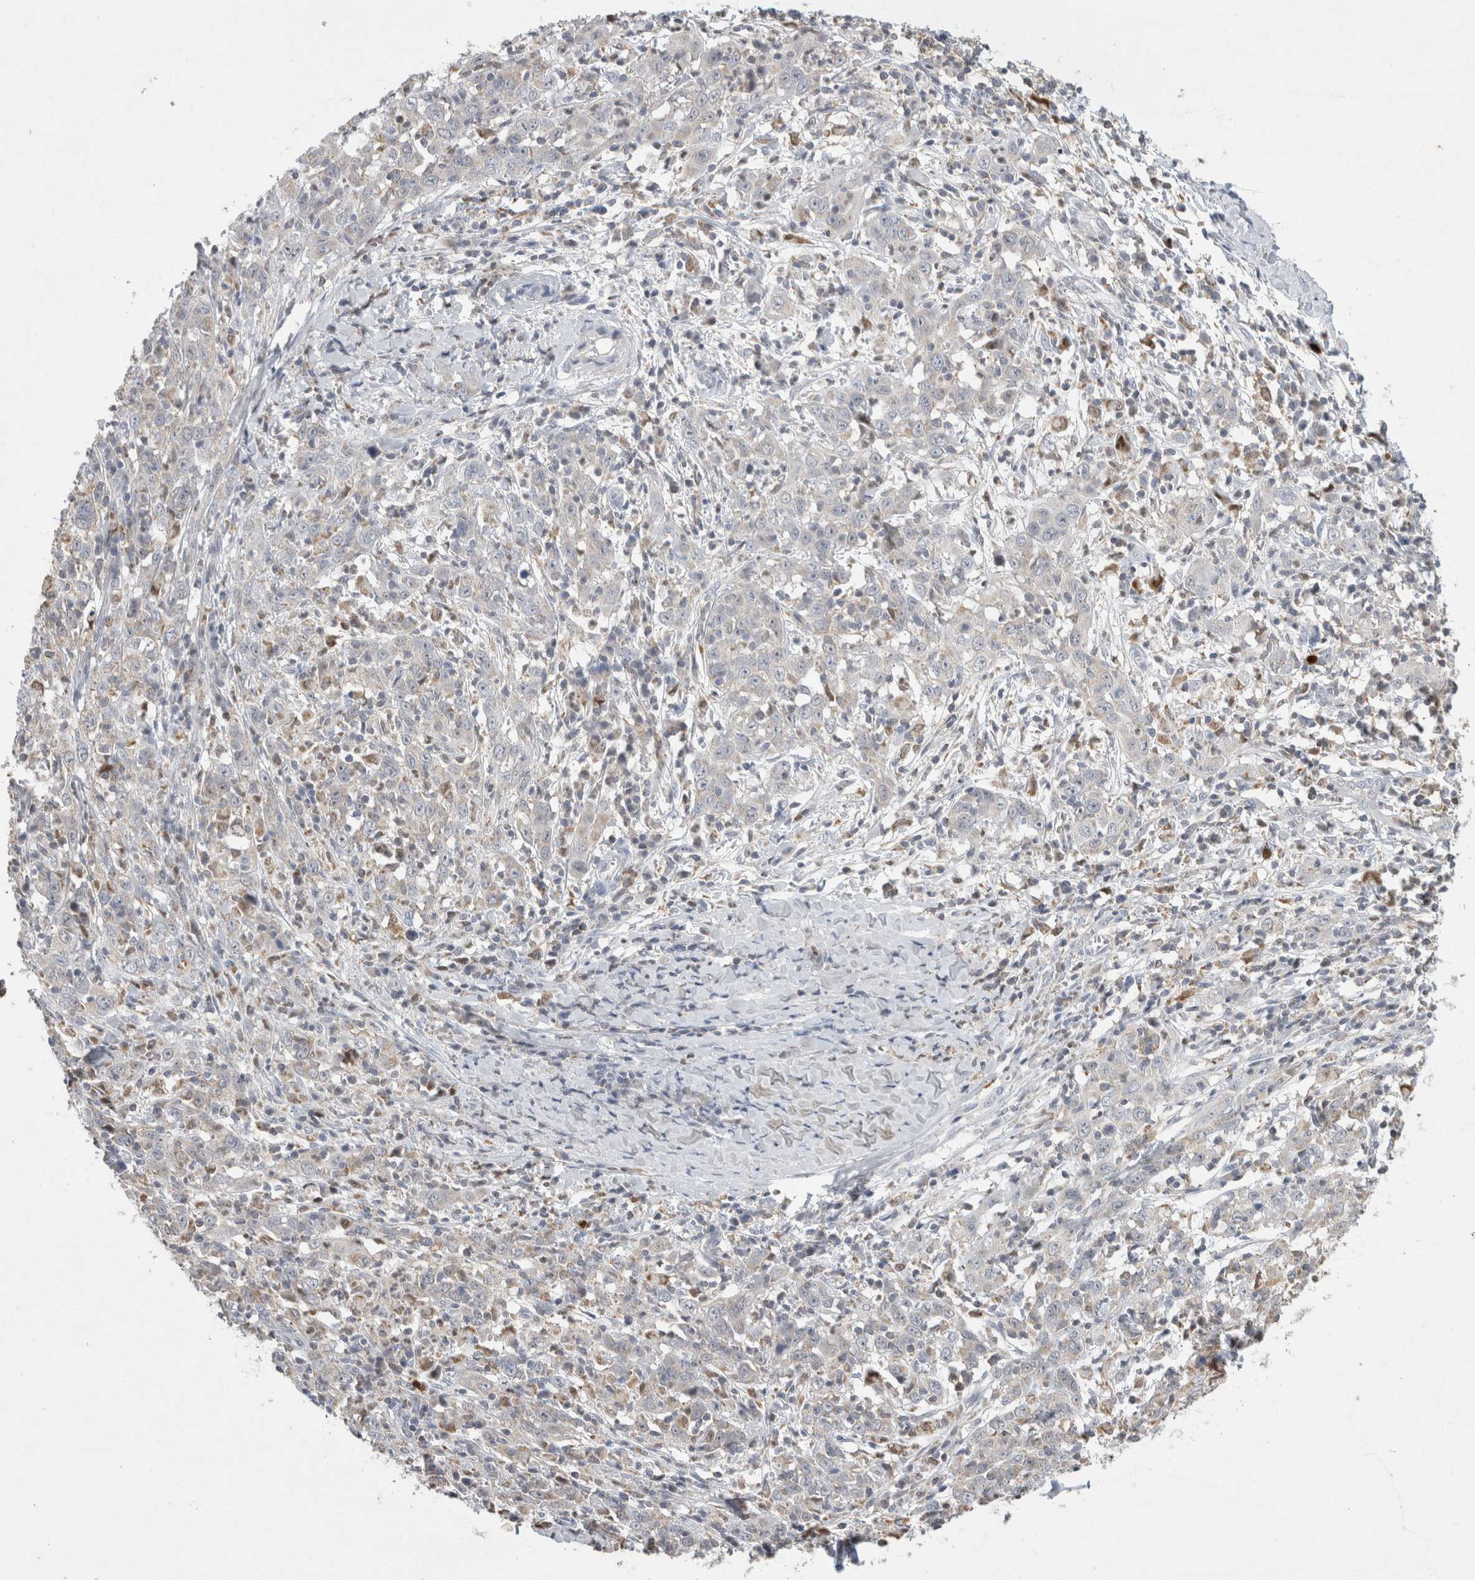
{"staining": {"intensity": "negative", "quantity": "none", "location": "none"}, "tissue": "cervical cancer", "cell_type": "Tumor cells", "image_type": "cancer", "snomed": [{"axis": "morphology", "description": "Squamous cell carcinoma, NOS"}, {"axis": "topography", "description": "Cervix"}], "caption": "Tumor cells are negative for protein expression in human cervical cancer (squamous cell carcinoma). Brightfield microscopy of immunohistochemistry (IHC) stained with DAB (3,3'-diaminobenzidine) (brown) and hematoxylin (blue), captured at high magnification.", "gene": "AGMAT", "patient": {"sex": "female", "age": 46}}